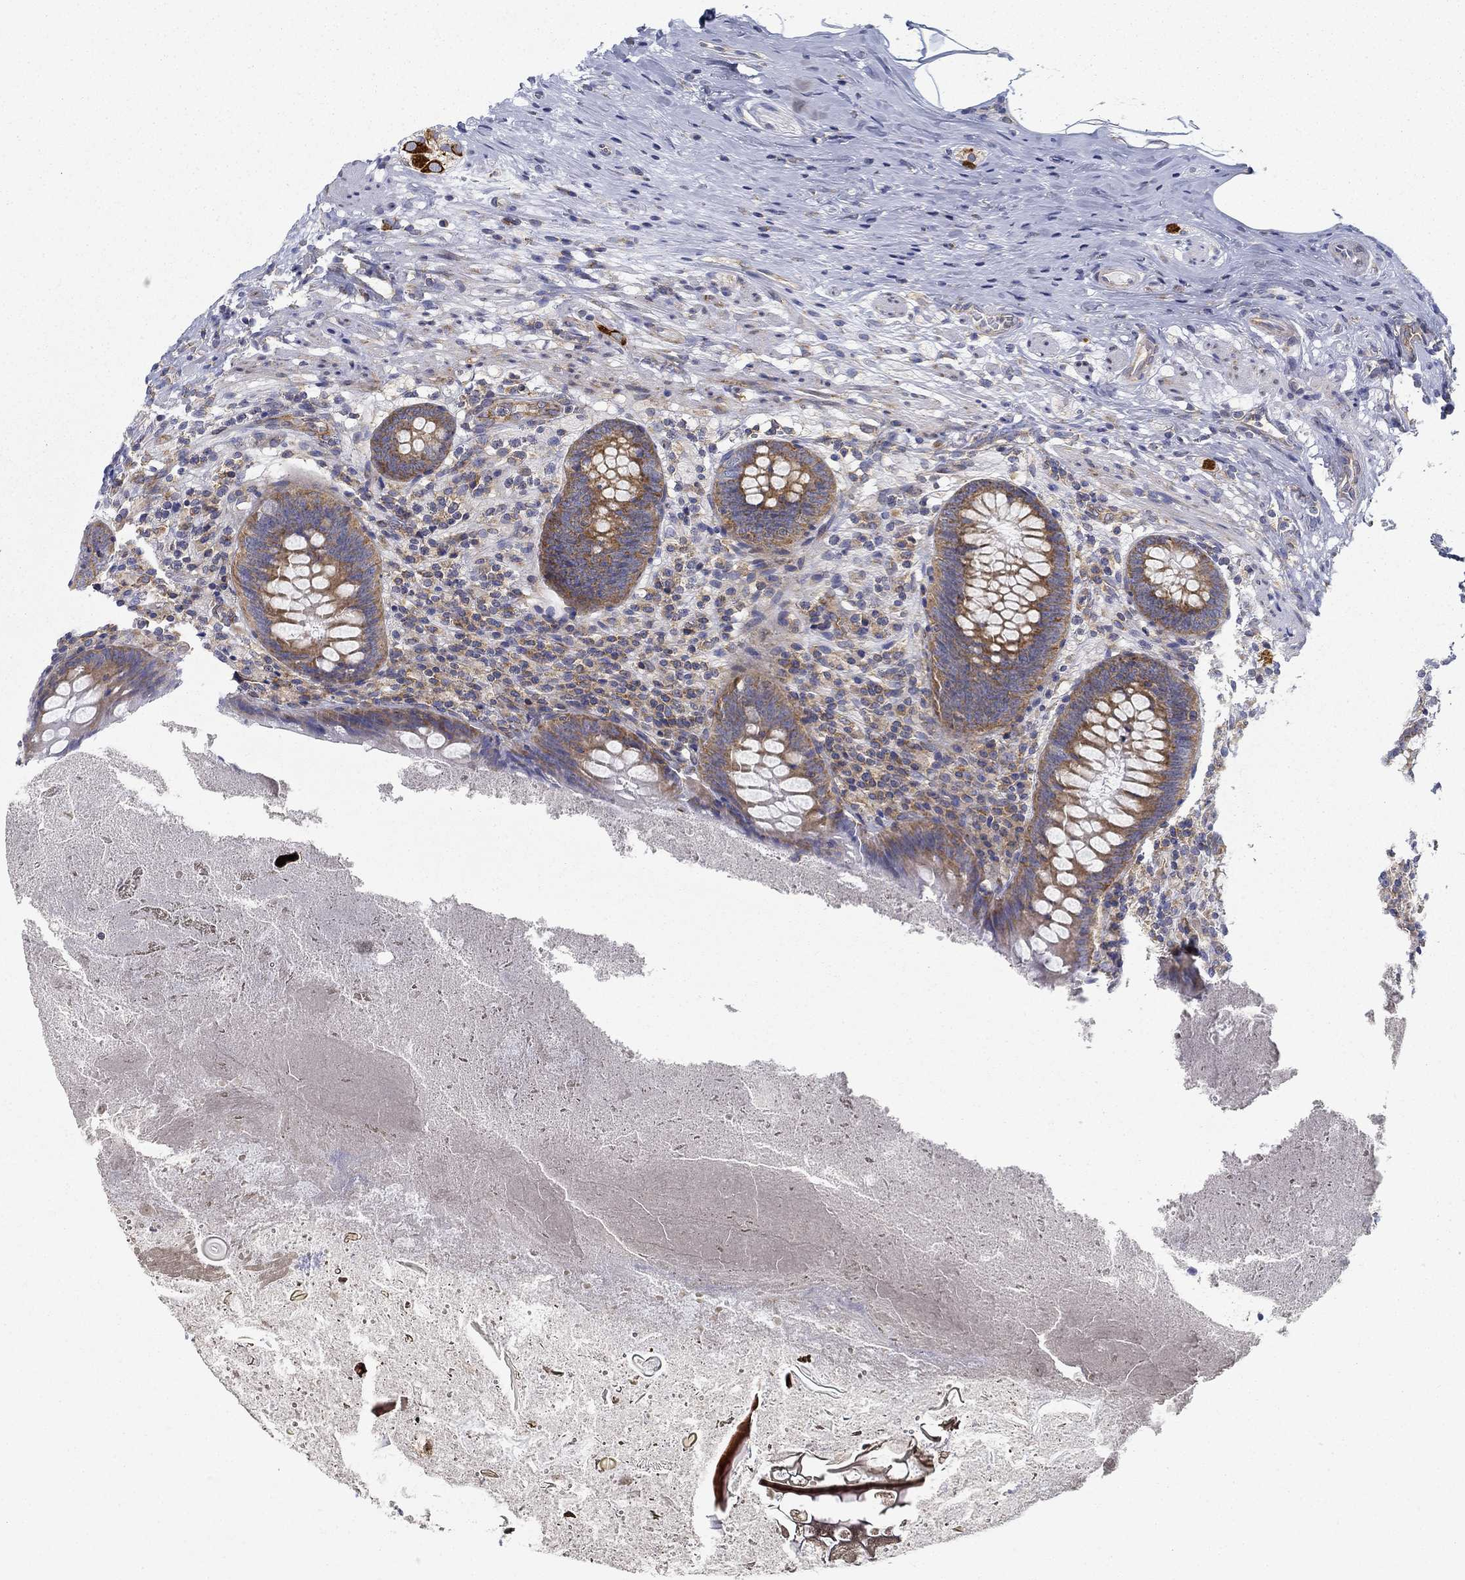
{"staining": {"intensity": "moderate", "quantity": "25%-75%", "location": "cytoplasmic/membranous"}, "tissue": "appendix", "cell_type": "Glandular cells", "image_type": "normal", "snomed": [{"axis": "morphology", "description": "Normal tissue, NOS"}, {"axis": "topography", "description": "Appendix"}], "caption": "Brown immunohistochemical staining in benign appendix displays moderate cytoplasmic/membranous staining in about 25%-75% of glandular cells.", "gene": "FXR1", "patient": {"sex": "male", "age": 47}}